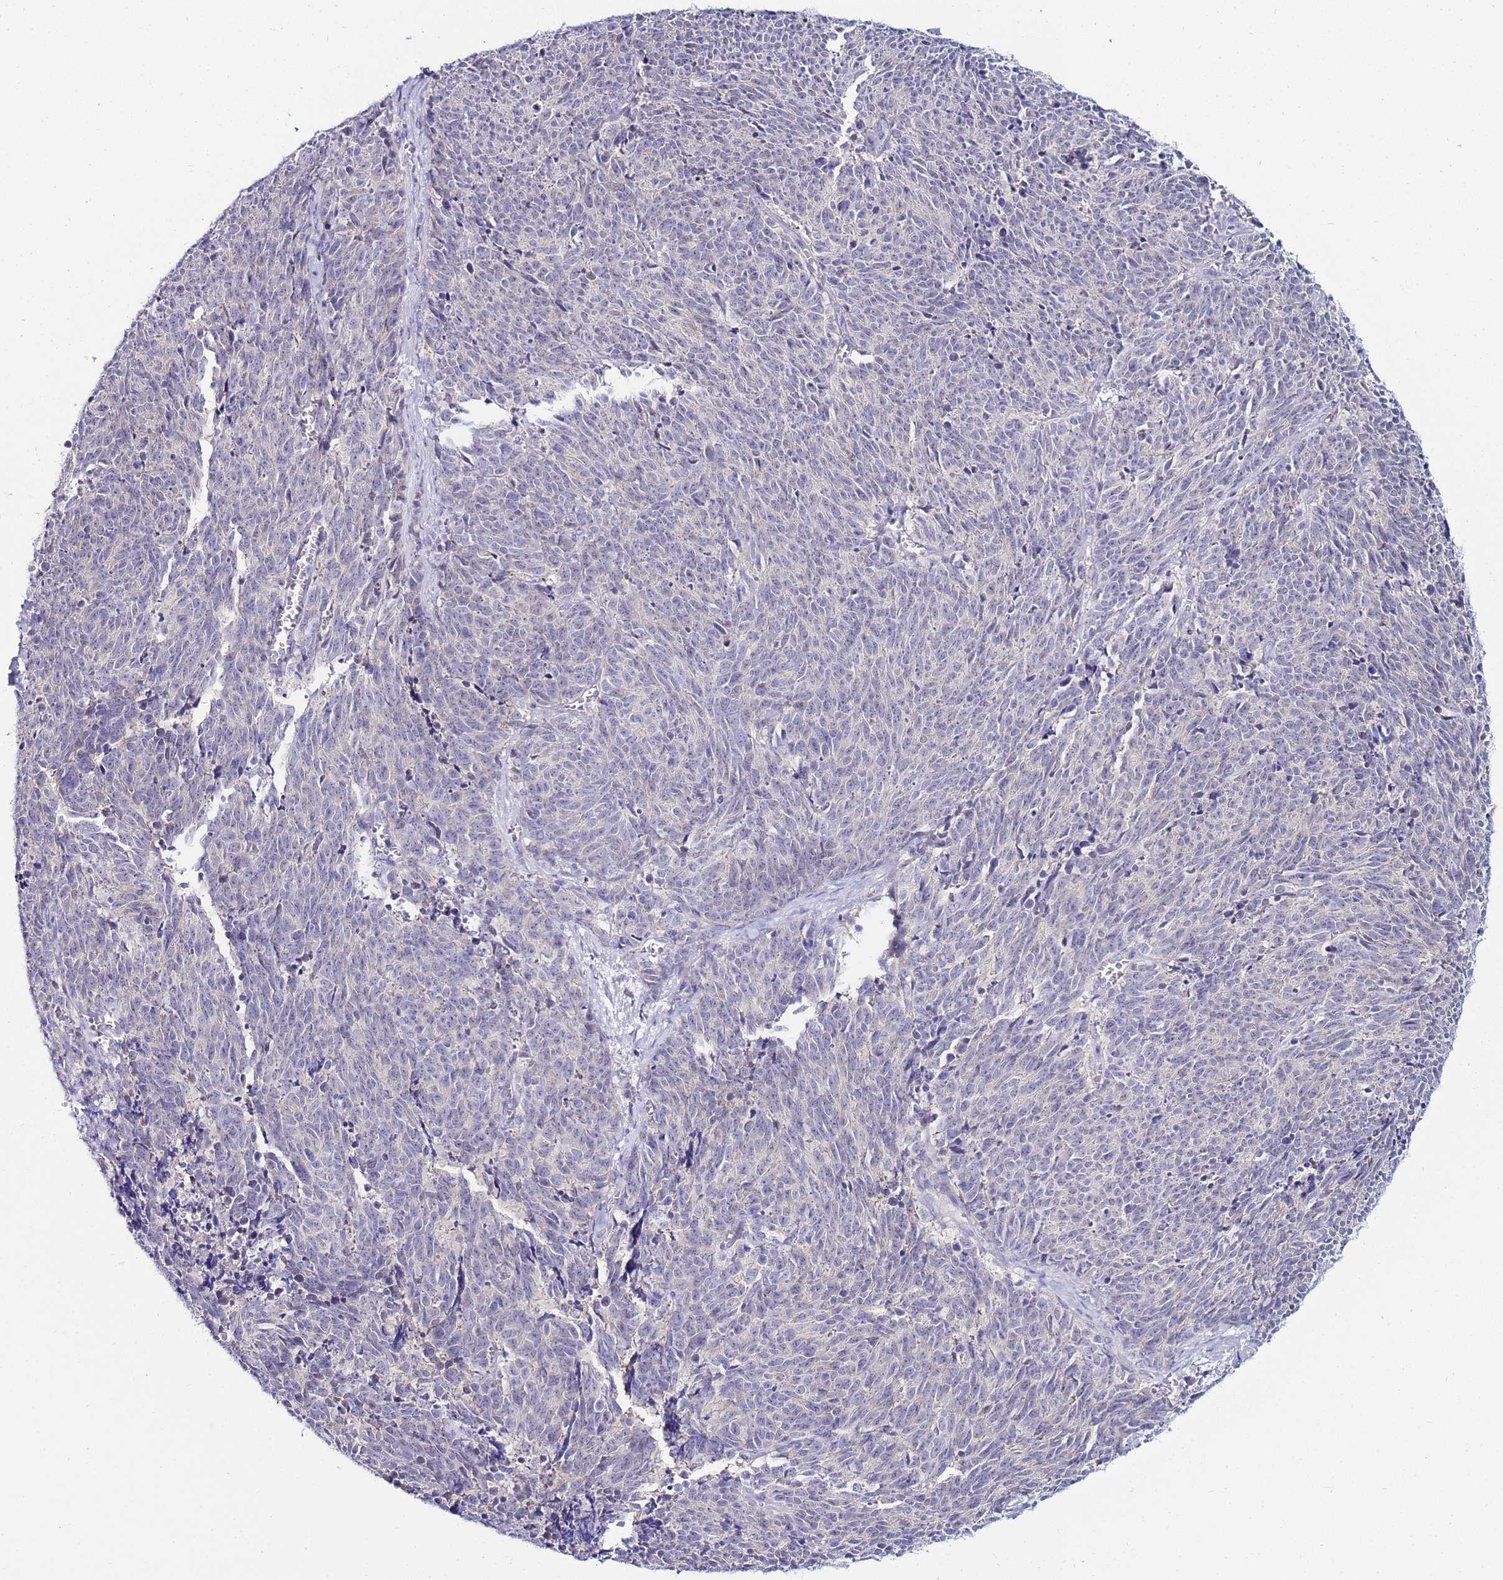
{"staining": {"intensity": "negative", "quantity": "none", "location": "none"}, "tissue": "cervical cancer", "cell_type": "Tumor cells", "image_type": "cancer", "snomed": [{"axis": "morphology", "description": "Squamous cell carcinoma, NOS"}, {"axis": "topography", "description": "Cervix"}], "caption": "Cervical cancer (squamous cell carcinoma) stained for a protein using IHC displays no positivity tumor cells.", "gene": "GPN3", "patient": {"sex": "female", "age": 29}}